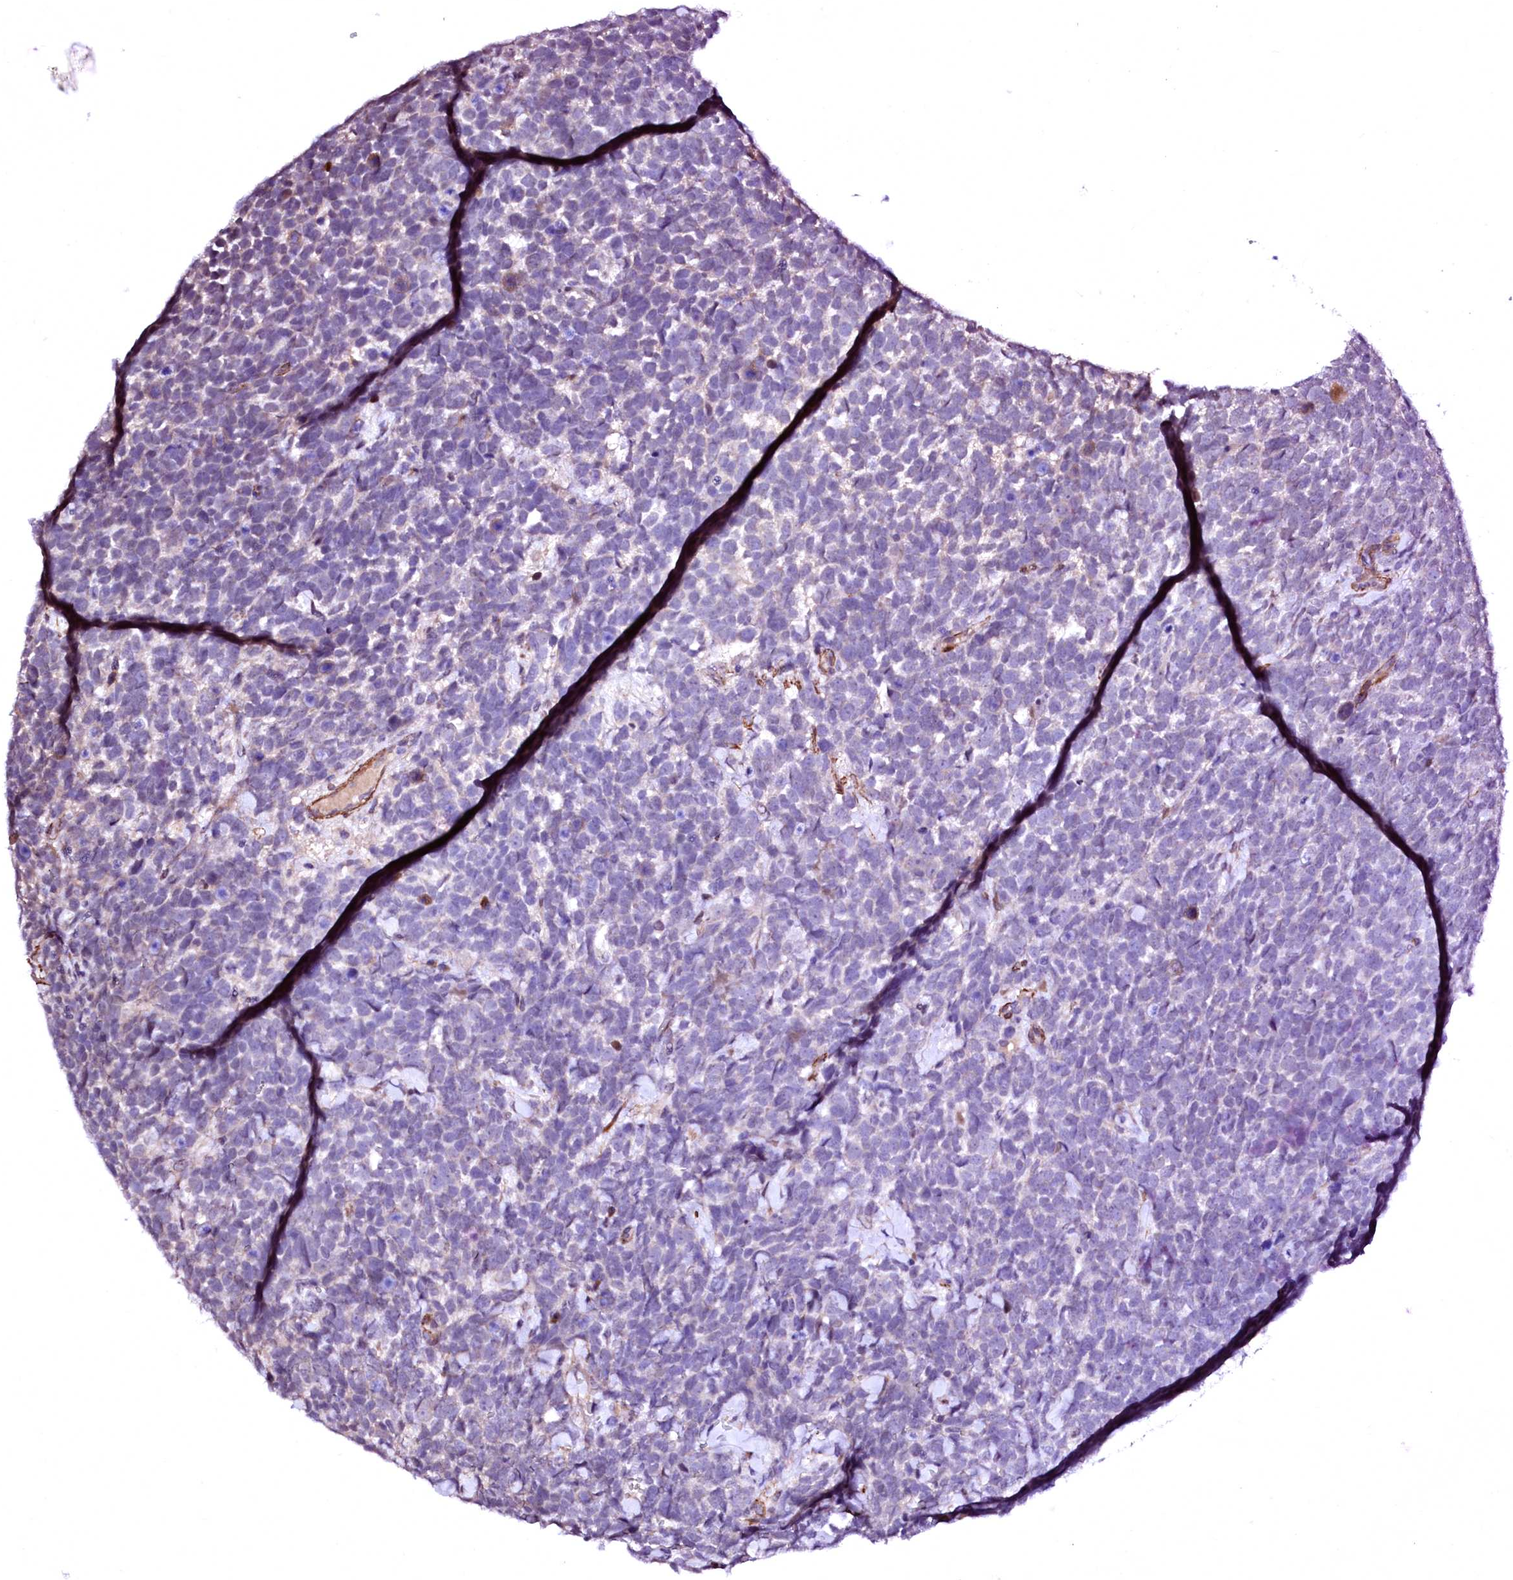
{"staining": {"intensity": "negative", "quantity": "none", "location": "none"}, "tissue": "urothelial cancer", "cell_type": "Tumor cells", "image_type": "cancer", "snomed": [{"axis": "morphology", "description": "Urothelial carcinoma, High grade"}, {"axis": "topography", "description": "Urinary bladder"}], "caption": "Histopathology image shows no significant protein positivity in tumor cells of urothelial carcinoma (high-grade).", "gene": "GPR176", "patient": {"sex": "female", "age": 82}}